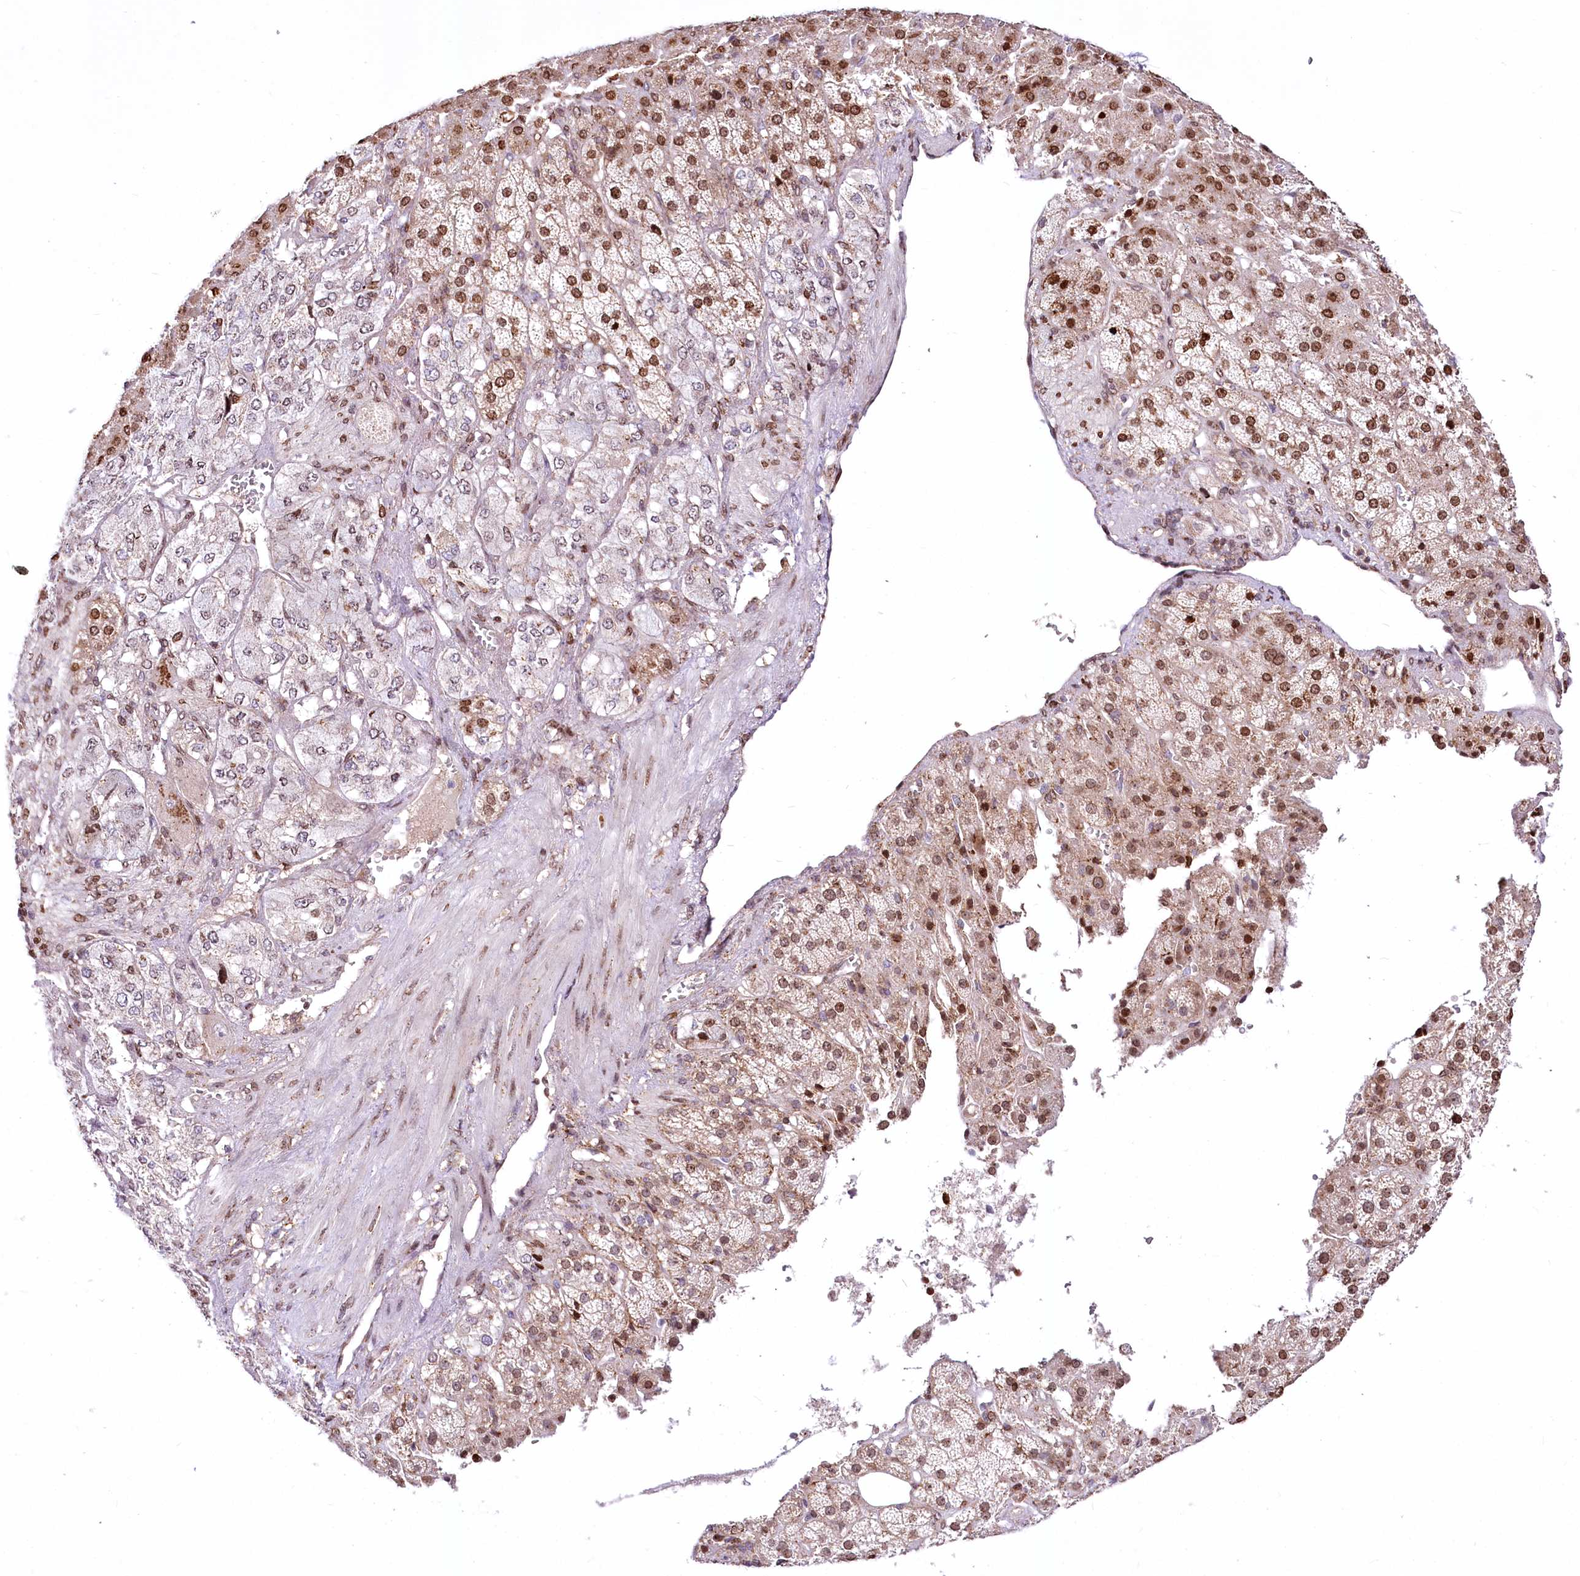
{"staining": {"intensity": "moderate", "quantity": ">75%", "location": "nuclear"}, "tissue": "adrenal gland", "cell_type": "Glandular cells", "image_type": "normal", "snomed": [{"axis": "morphology", "description": "Normal tissue, NOS"}, {"axis": "topography", "description": "Adrenal gland"}], "caption": "Immunohistochemistry (DAB) staining of normal adrenal gland exhibits moderate nuclear protein staining in approximately >75% of glandular cells.", "gene": "ZFYVE27", "patient": {"sex": "female", "age": 57}}